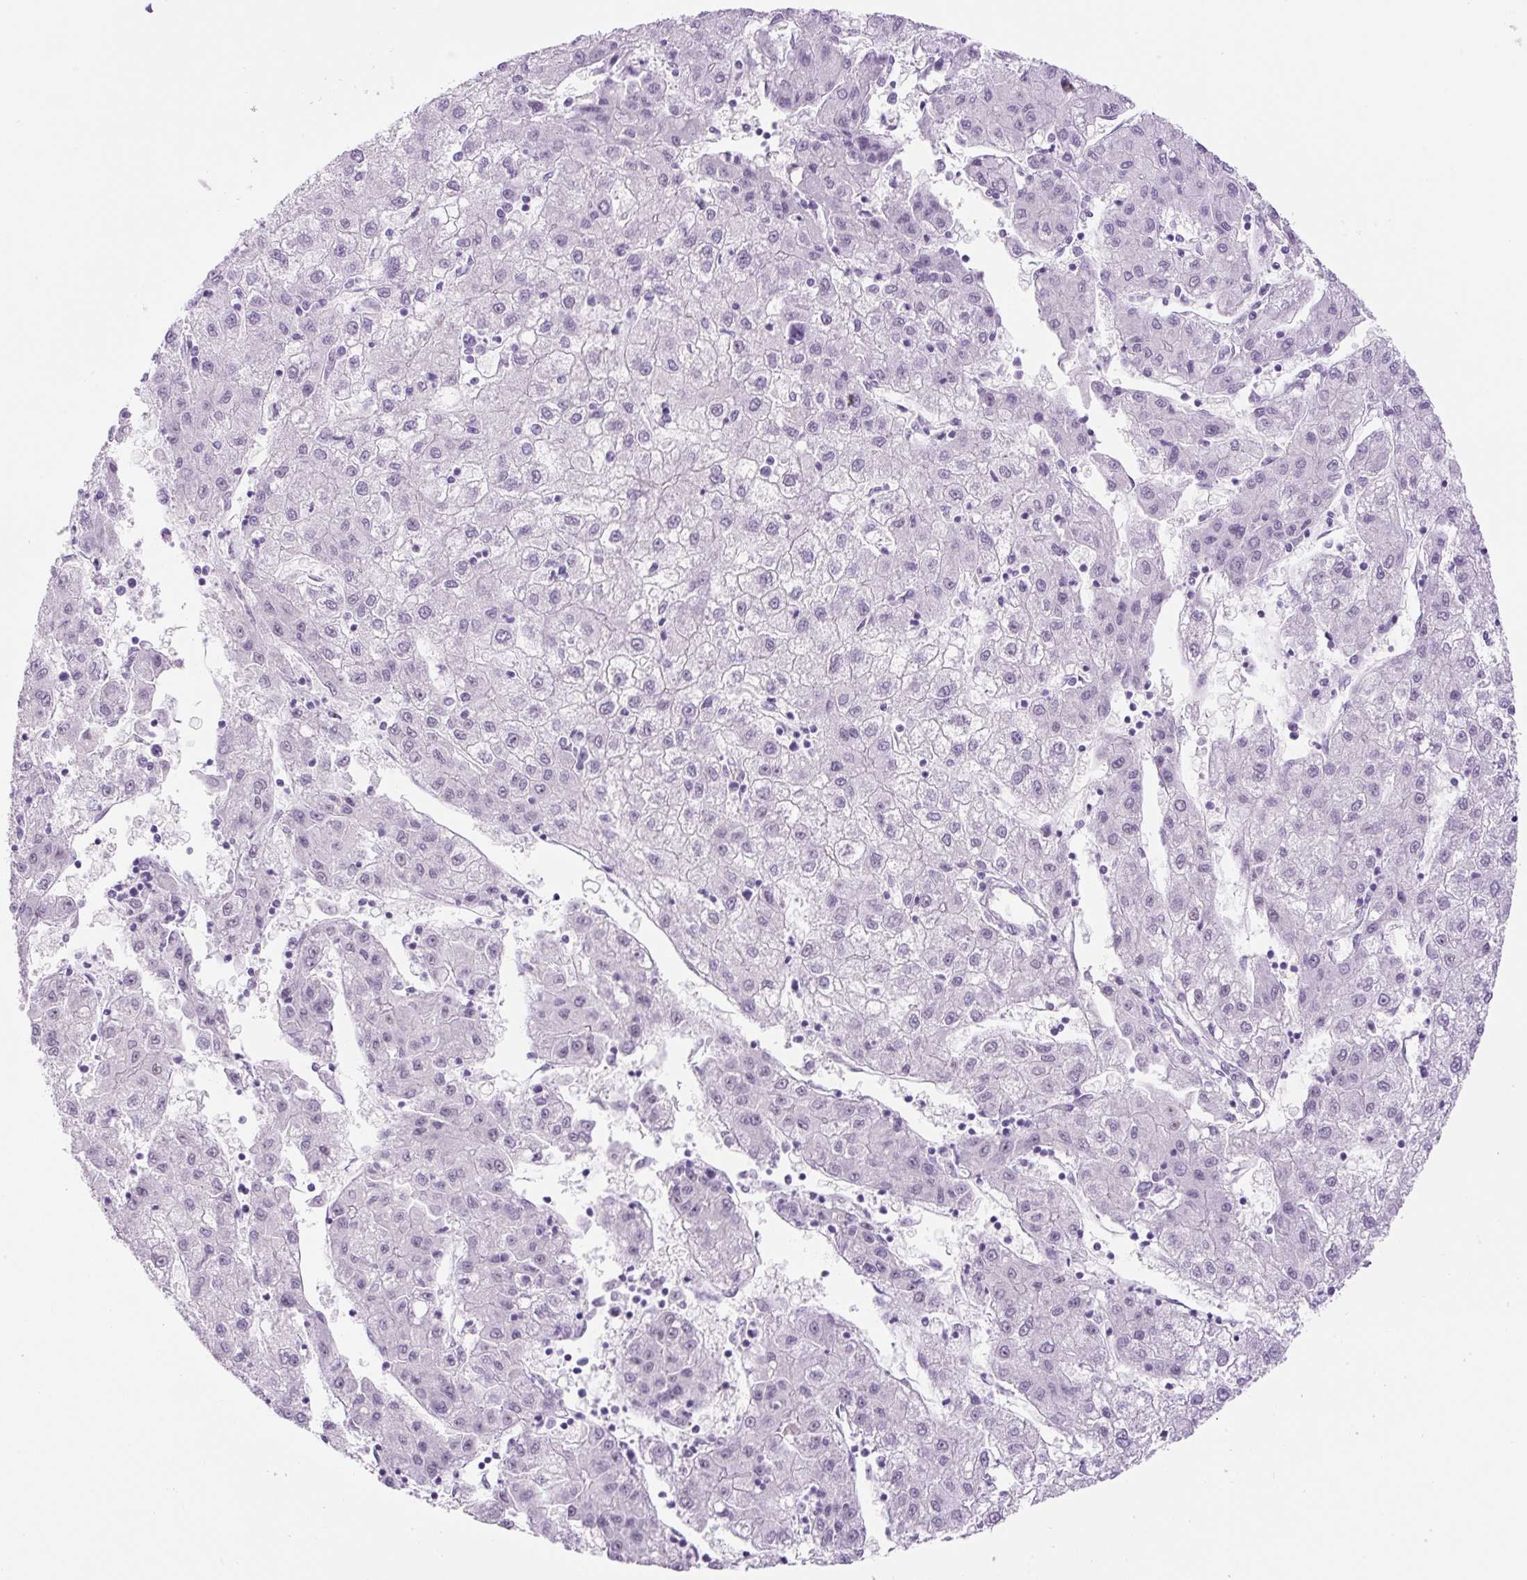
{"staining": {"intensity": "negative", "quantity": "none", "location": "none"}, "tissue": "liver cancer", "cell_type": "Tumor cells", "image_type": "cancer", "snomed": [{"axis": "morphology", "description": "Carcinoma, Hepatocellular, NOS"}, {"axis": "topography", "description": "Liver"}], "caption": "Immunohistochemistry image of hepatocellular carcinoma (liver) stained for a protein (brown), which shows no staining in tumor cells. The staining was performed using DAB (3,3'-diaminobenzidine) to visualize the protein expression in brown, while the nuclei were stained in blue with hematoxylin (Magnification: 20x).", "gene": "TMEM151B", "patient": {"sex": "male", "age": 72}}